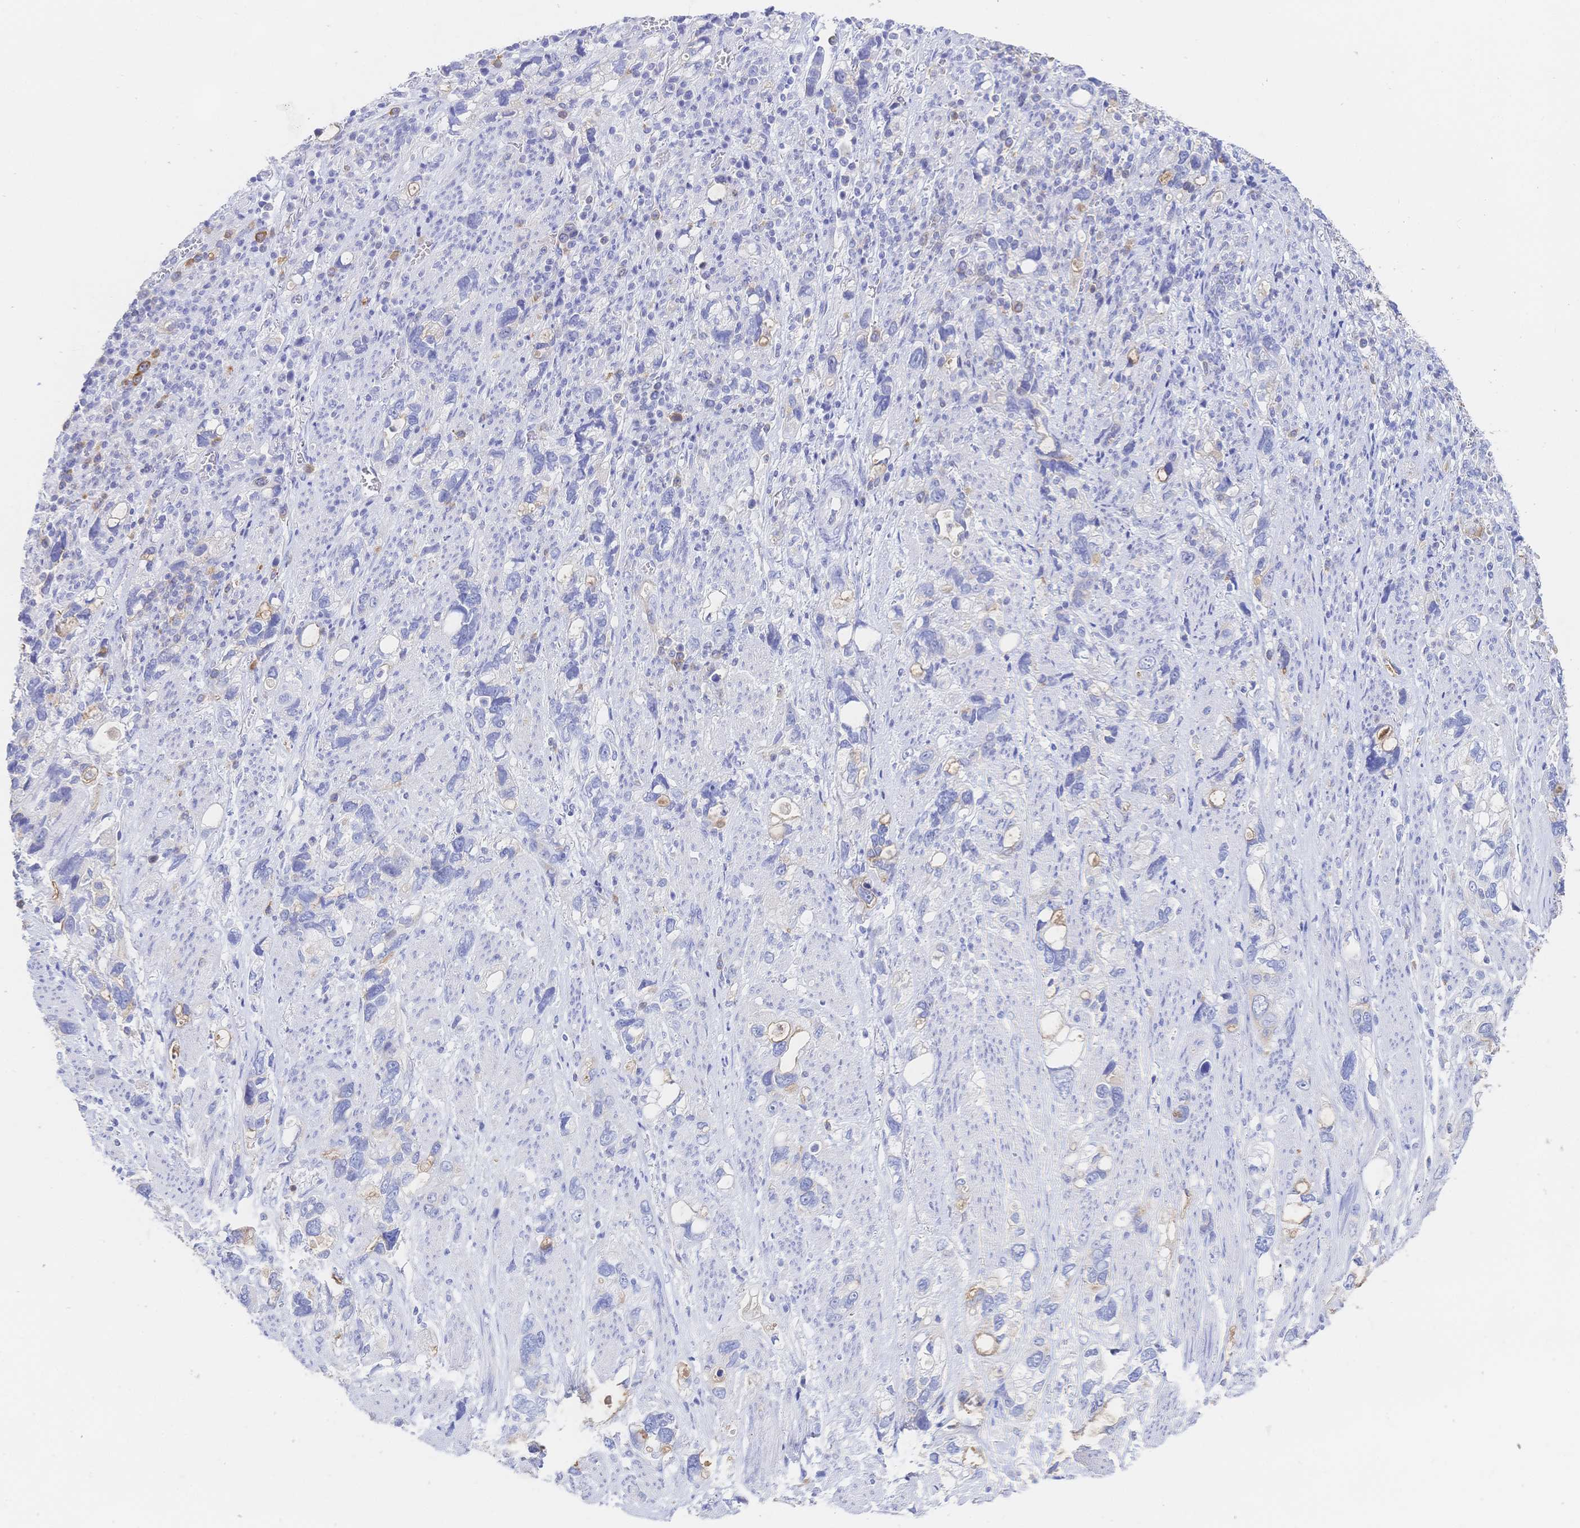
{"staining": {"intensity": "negative", "quantity": "none", "location": "none"}, "tissue": "stomach cancer", "cell_type": "Tumor cells", "image_type": "cancer", "snomed": [{"axis": "morphology", "description": "Adenocarcinoma, NOS"}, {"axis": "topography", "description": "Stomach, upper"}], "caption": "Human stomach cancer (adenocarcinoma) stained for a protein using immunohistochemistry (IHC) demonstrates no positivity in tumor cells.", "gene": "RRM1", "patient": {"sex": "female", "age": 81}}